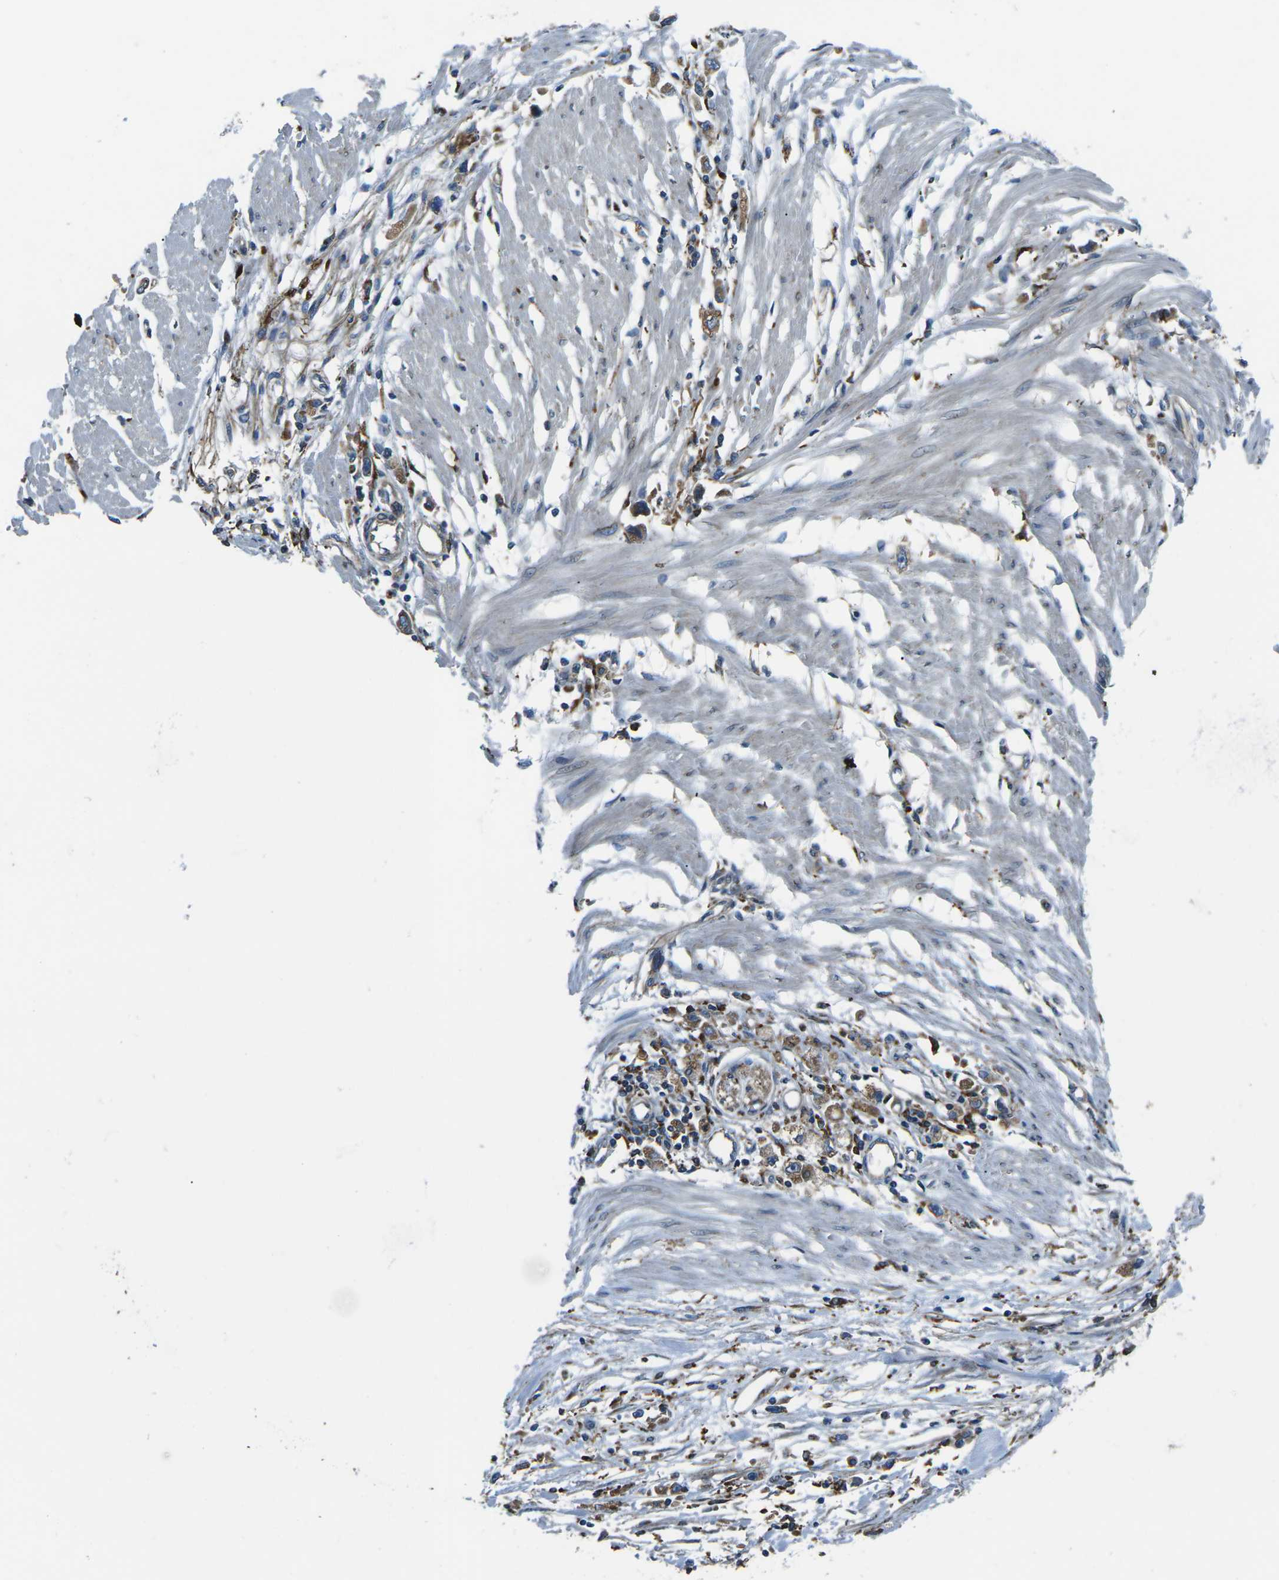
{"staining": {"intensity": "moderate", "quantity": ">75%", "location": "cytoplasmic/membranous"}, "tissue": "stomach cancer", "cell_type": "Tumor cells", "image_type": "cancer", "snomed": [{"axis": "morphology", "description": "Adenocarcinoma, NOS"}, {"axis": "topography", "description": "Stomach"}], "caption": "Immunohistochemistry staining of stomach cancer, which exhibits medium levels of moderate cytoplasmic/membranous positivity in approximately >75% of tumor cells indicating moderate cytoplasmic/membranous protein expression. The staining was performed using DAB (brown) for protein detection and nuclei were counterstained in hematoxylin (blue).", "gene": "CDK17", "patient": {"sex": "female", "age": 59}}